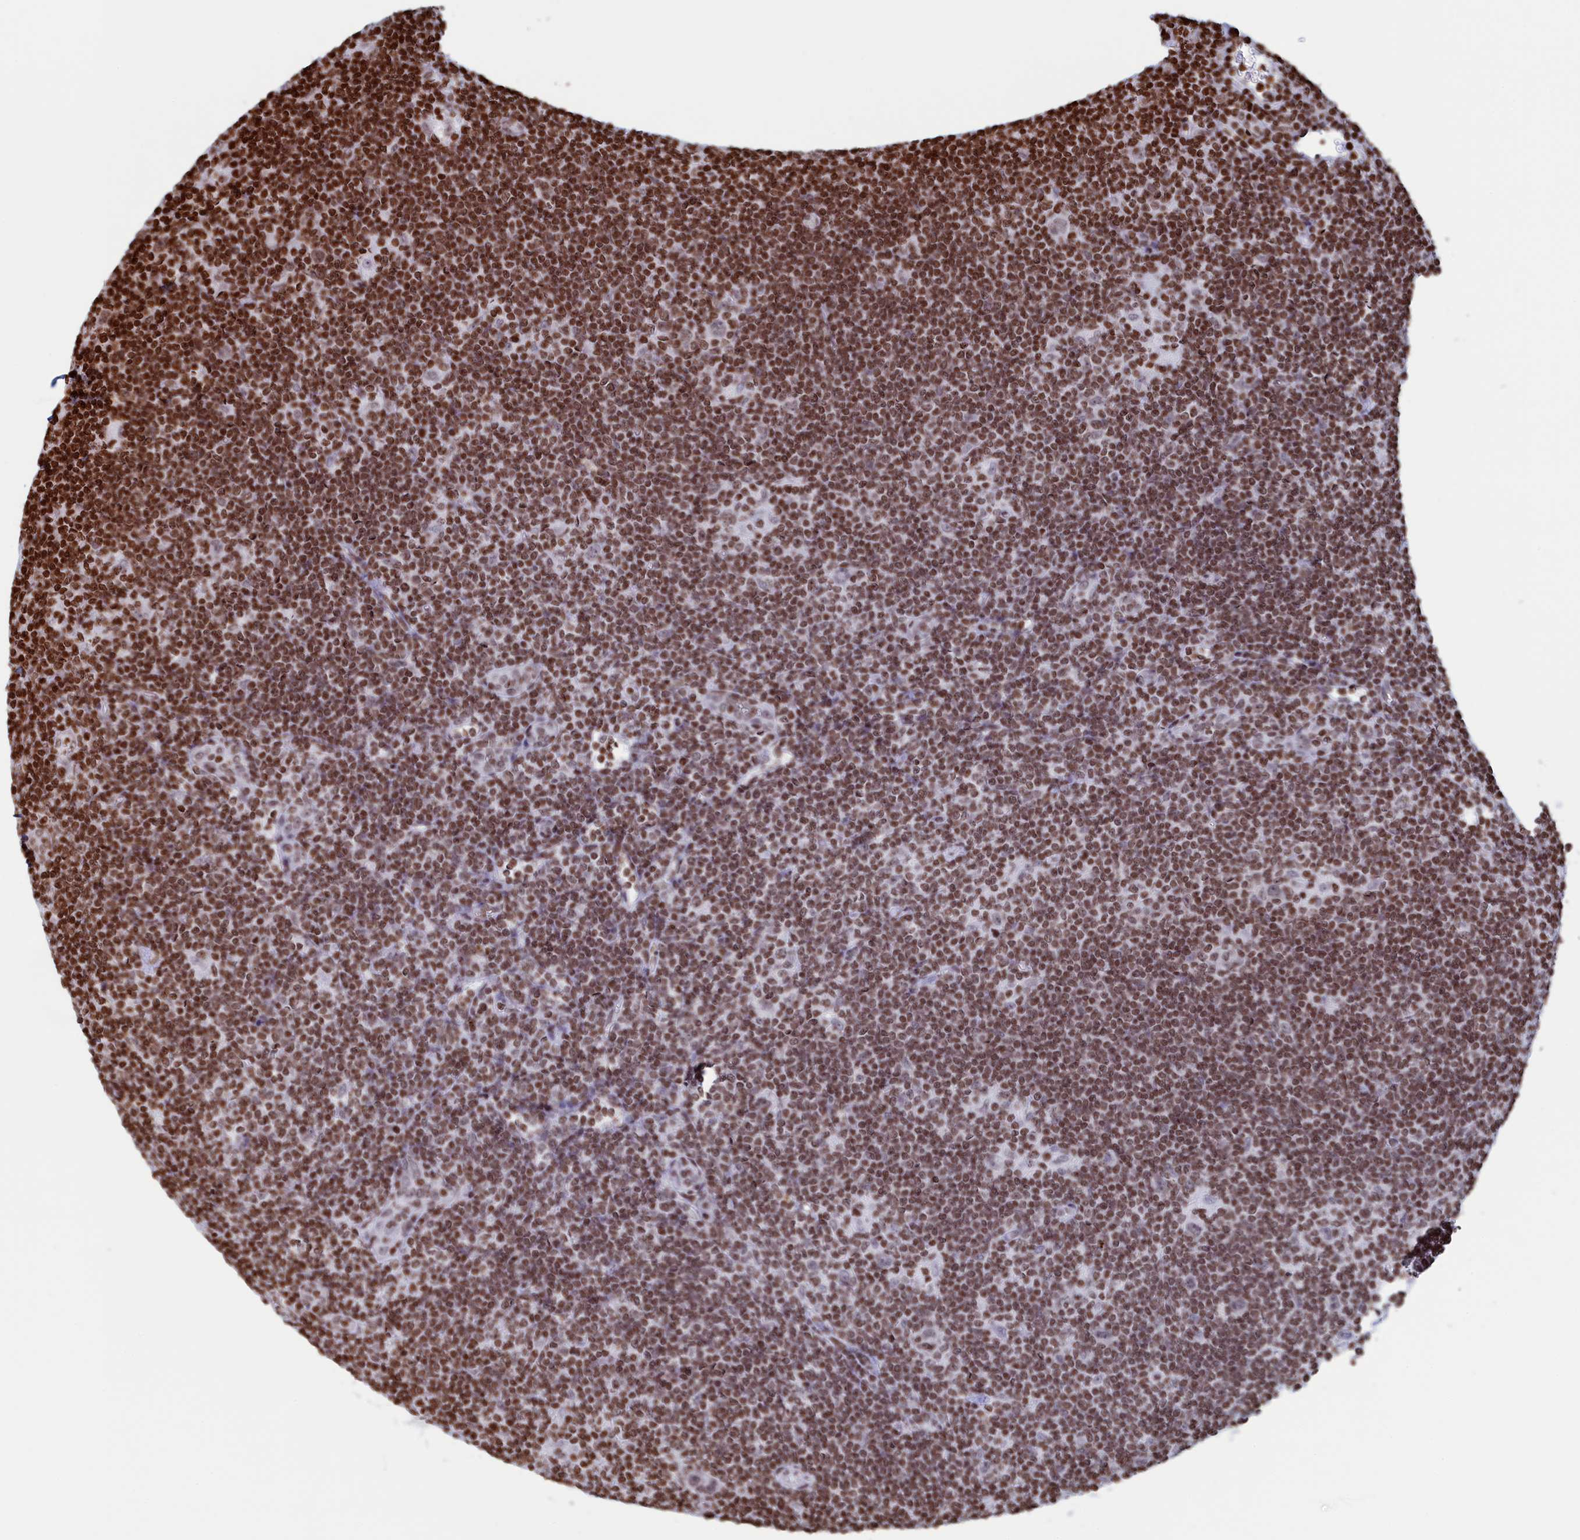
{"staining": {"intensity": "weak", "quantity": "25%-75%", "location": "nuclear"}, "tissue": "lymphoma", "cell_type": "Tumor cells", "image_type": "cancer", "snomed": [{"axis": "morphology", "description": "Hodgkin's disease, NOS"}, {"axis": "topography", "description": "Lymph node"}], "caption": "Hodgkin's disease stained with a protein marker demonstrates weak staining in tumor cells.", "gene": "APOBEC3A", "patient": {"sex": "female", "age": 57}}